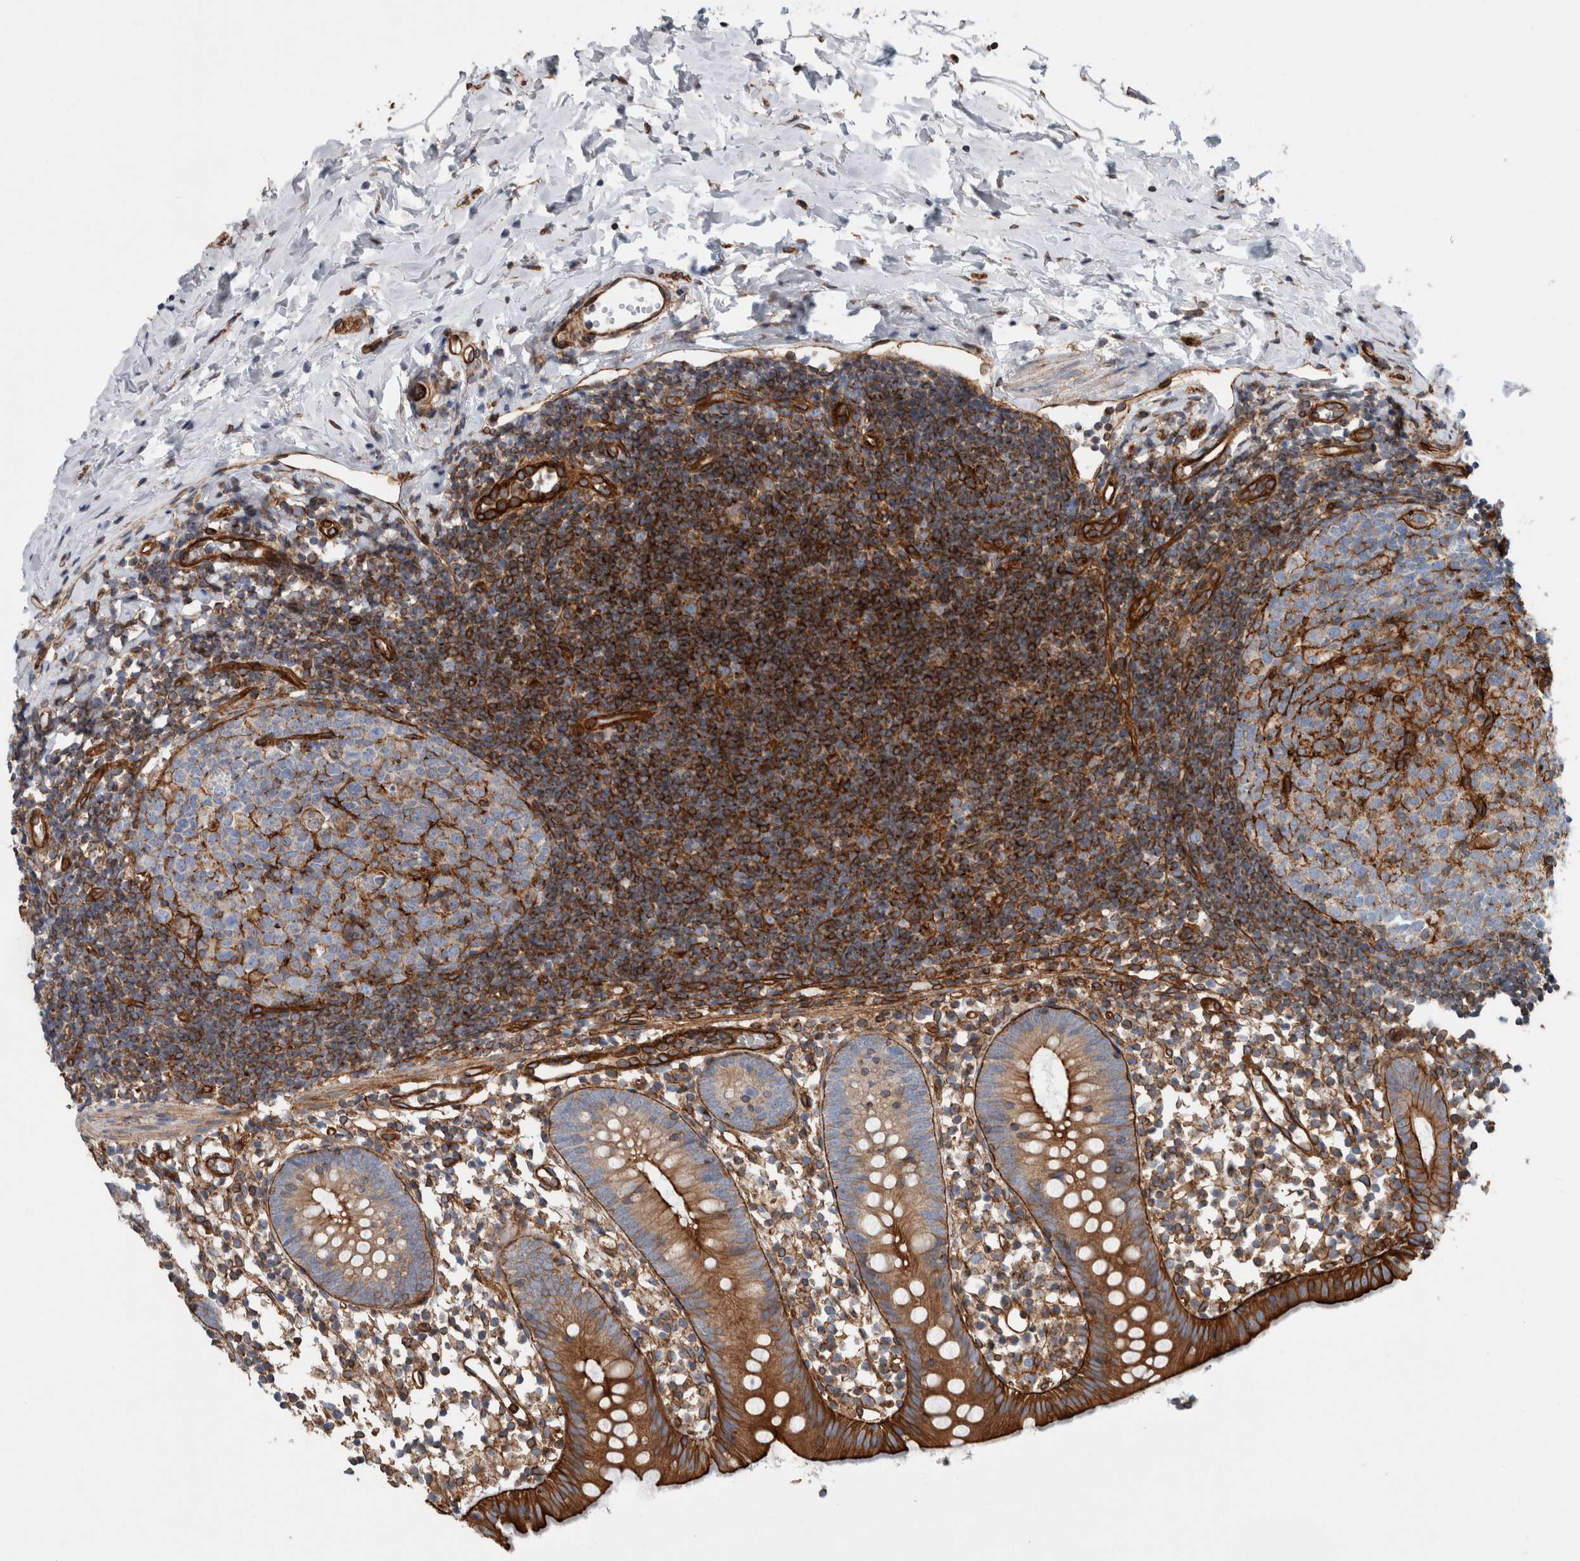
{"staining": {"intensity": "strong", "quantity": ">75%", "location": "cytoplasmic/membranous"}, "tissue": "appendix", "cell_type": "Glandular cells", "image_type": "normal", "snomed": [{"axis": "morphology", "description": "Normal tissue, NOS"}, {"axis": "topography", "description": "Appendix"}], "caption": "Brown immunohistochemical staining in unremarkable appendix reveals strong cytoplasmic/membranous positivity in about >75% of glandular cells.", "gene": "PLEC", "patient": {"sex": "female", "age": 20}}